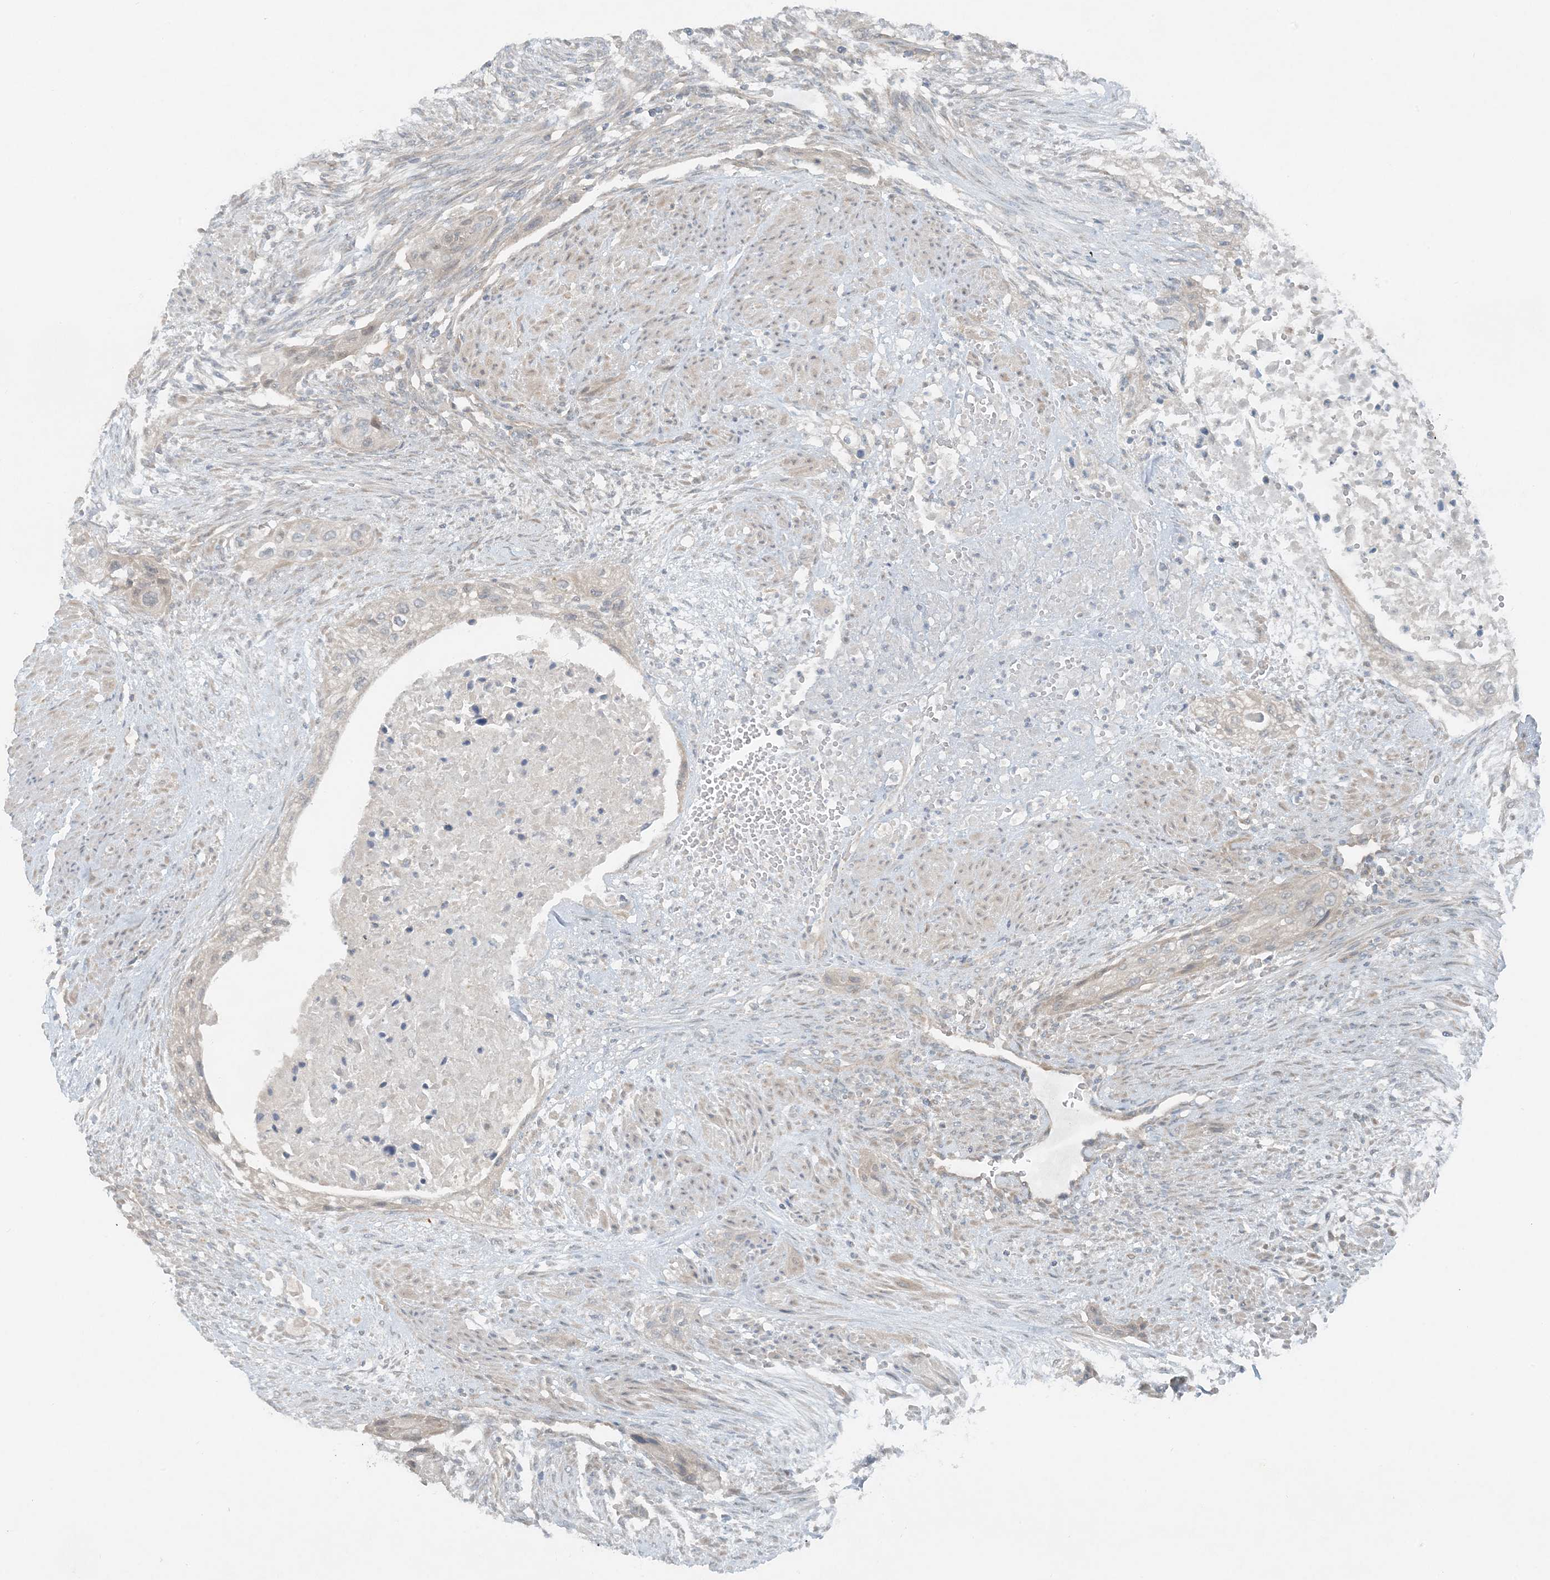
{"staining": {"intensity": "negative", "quantity": "none", "location": "none"}, "tissue": "urothelial cancer", "cell_type": "Tumor cells", "image_type": "cancer", "snomed": [{"axis": "morphology", "description": "Urothelial carcinoma, High grade"}, {"axis": "topography", "description": "Urinary bladder"}], "caption": "DAB immunohistochemical staining of urothelial cancer shows no significant expression in tumor cells.", "gene": "MITD1", "patient": {"sex": "male", "age": 35}}